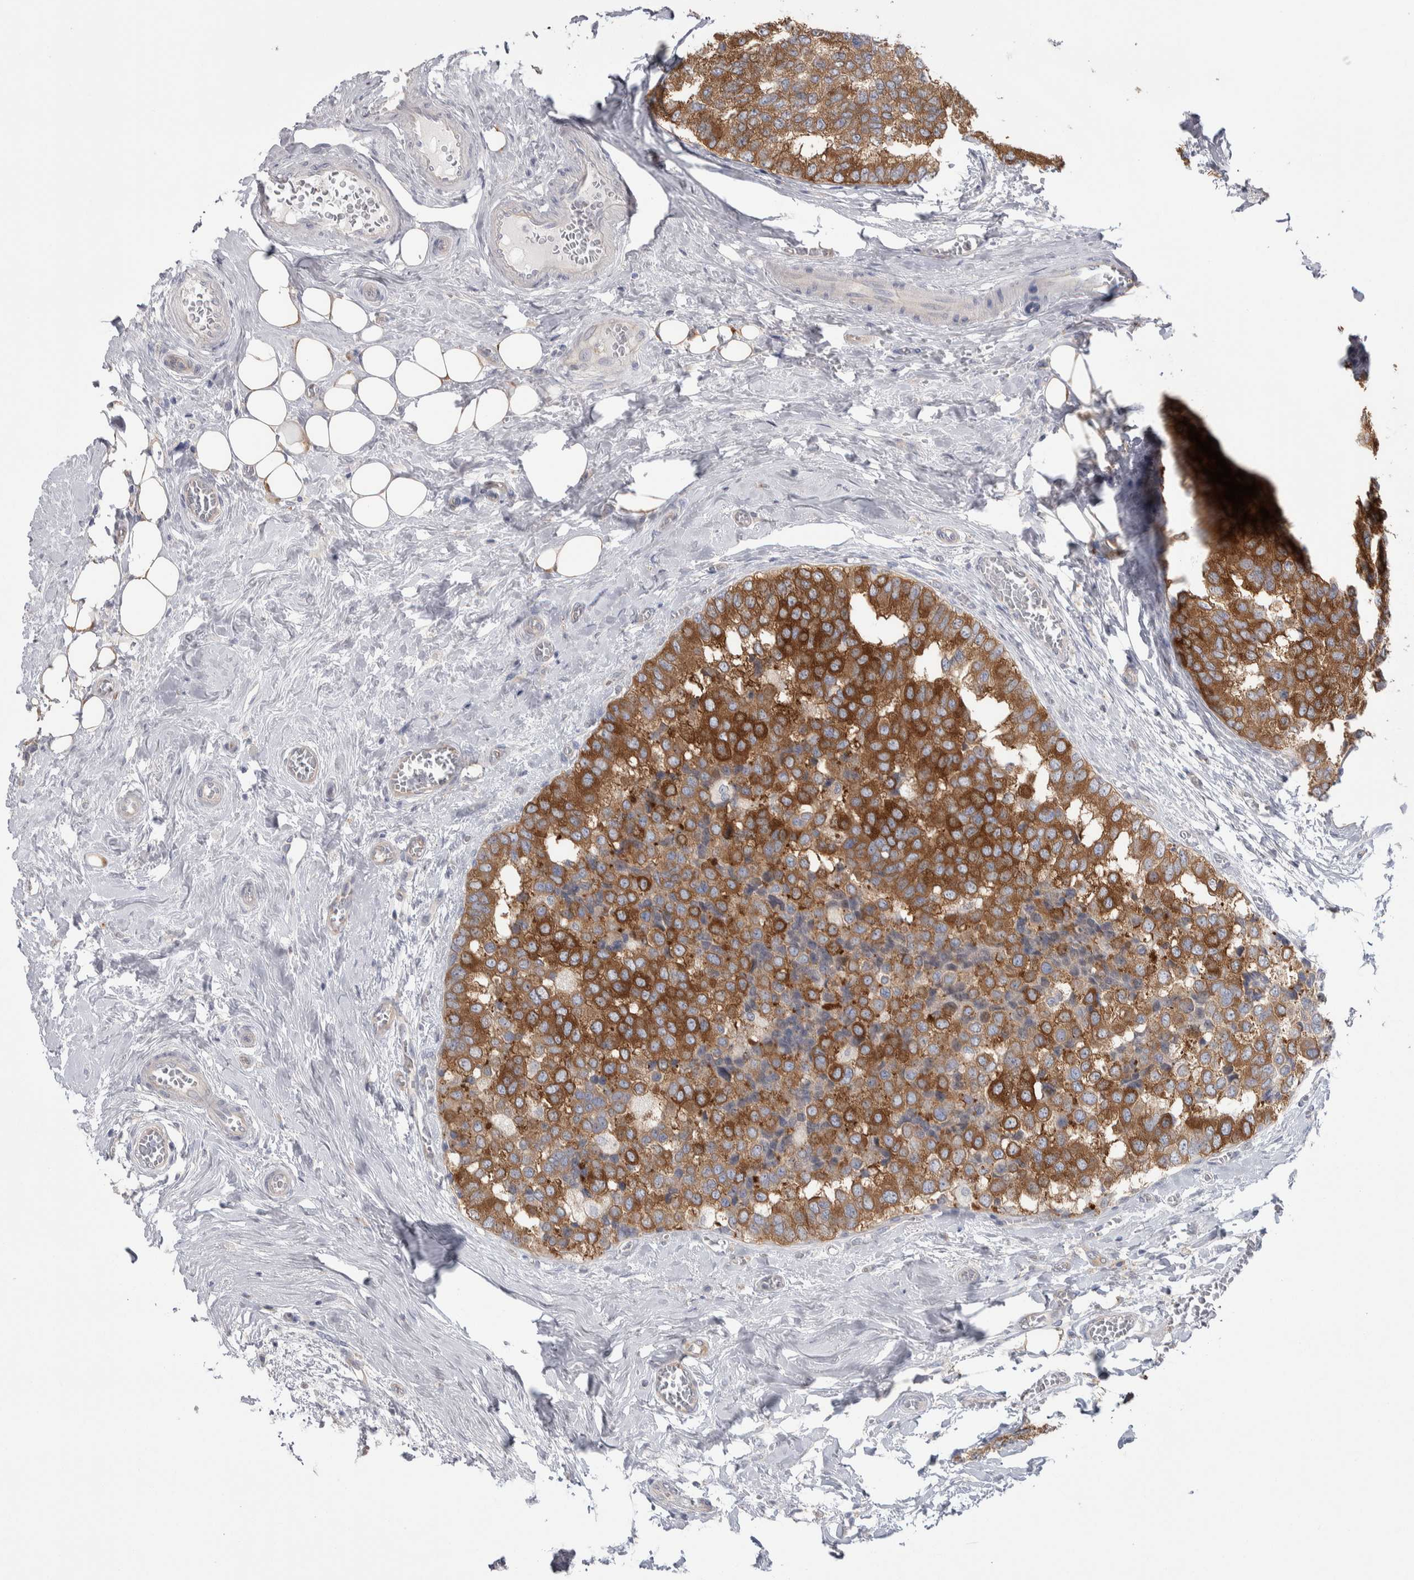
{"staining": {"intensity": "moderate", "quantity": ">75%", "location": "cytoplasmic/membranous"}, "tissue": "breast cancer", "cell_type": "Tumor cells", "image_type": "cancer", "snomed": [{"axis": "morphology", "description": "Normal tissue, NOS"}, {"axis": "morphology", "description": "Duct carcinoma"}, {"axis": "topography", "description": "Breast"}], "caption": "Moderate cytoplasmic/membranous protein staining is identified in approximately >75% of tumor cells in breast cancer (infiltrating ductal carcinoma). (Stains: DAB in brown, nuclei in blue, Microscopy: brightfield microscopy at high magnification).", "gene": "GPHN", "patient": {"sex": "female", "age": 43}}